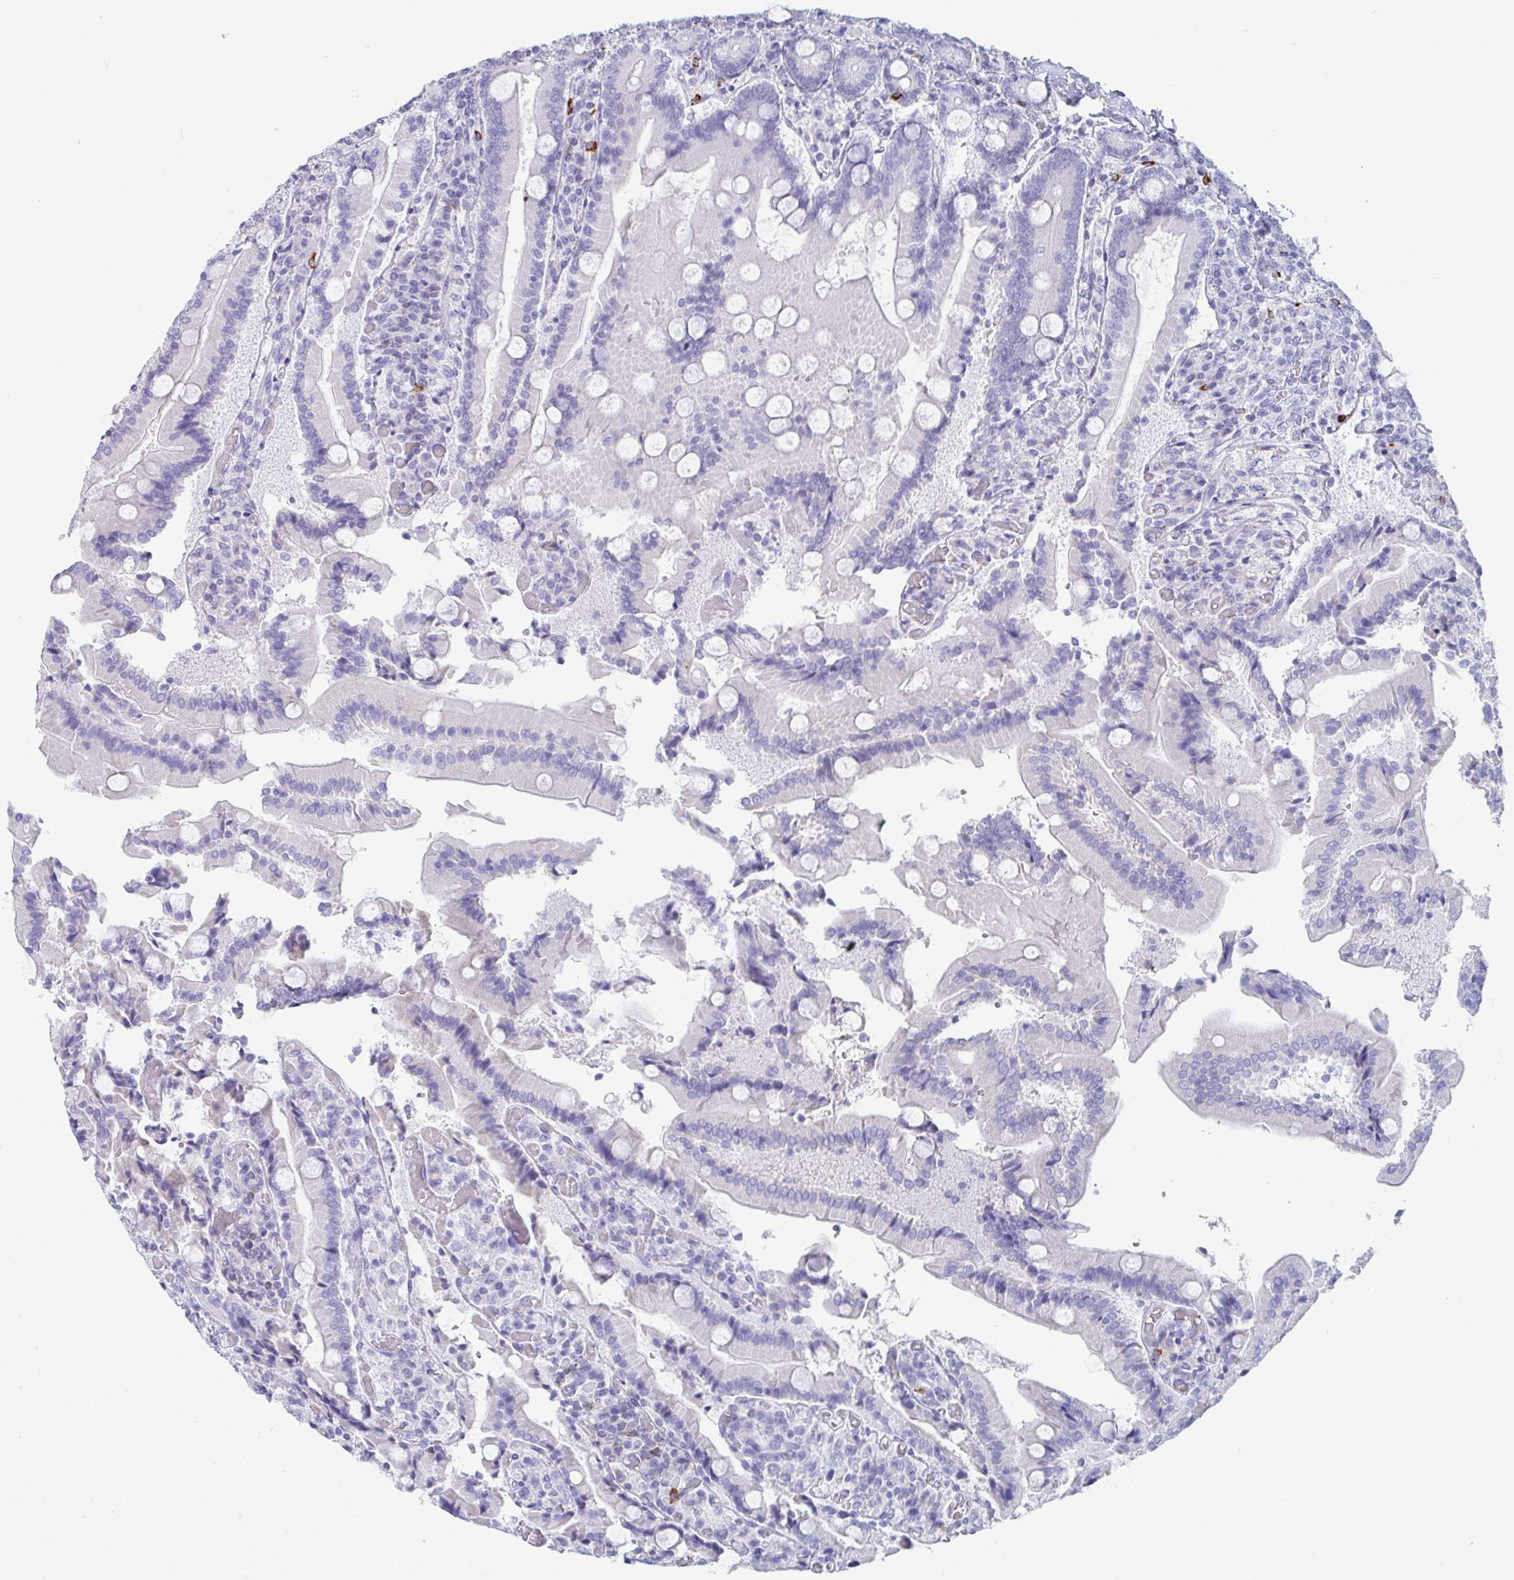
{"staining": {"intensity": "negative", "quantity": "none", "location": "none"}, "tissue": "duodenum", "cell_type": "Glandular cells", "image_type": "normal", "snomed": [{"axis": "morphology", "description": "Normal tissue, NOS"}, {"axis": "topography", "description": "Duodenum"}], "caption": "An immunohistochemistry (IHC) photomicrograph of unremarkable duodenum is shown. There is no staining in glandular cells of duodenum.", "gene": "PLA2G1B", "patient": {"sex": "female", "age": 62}}